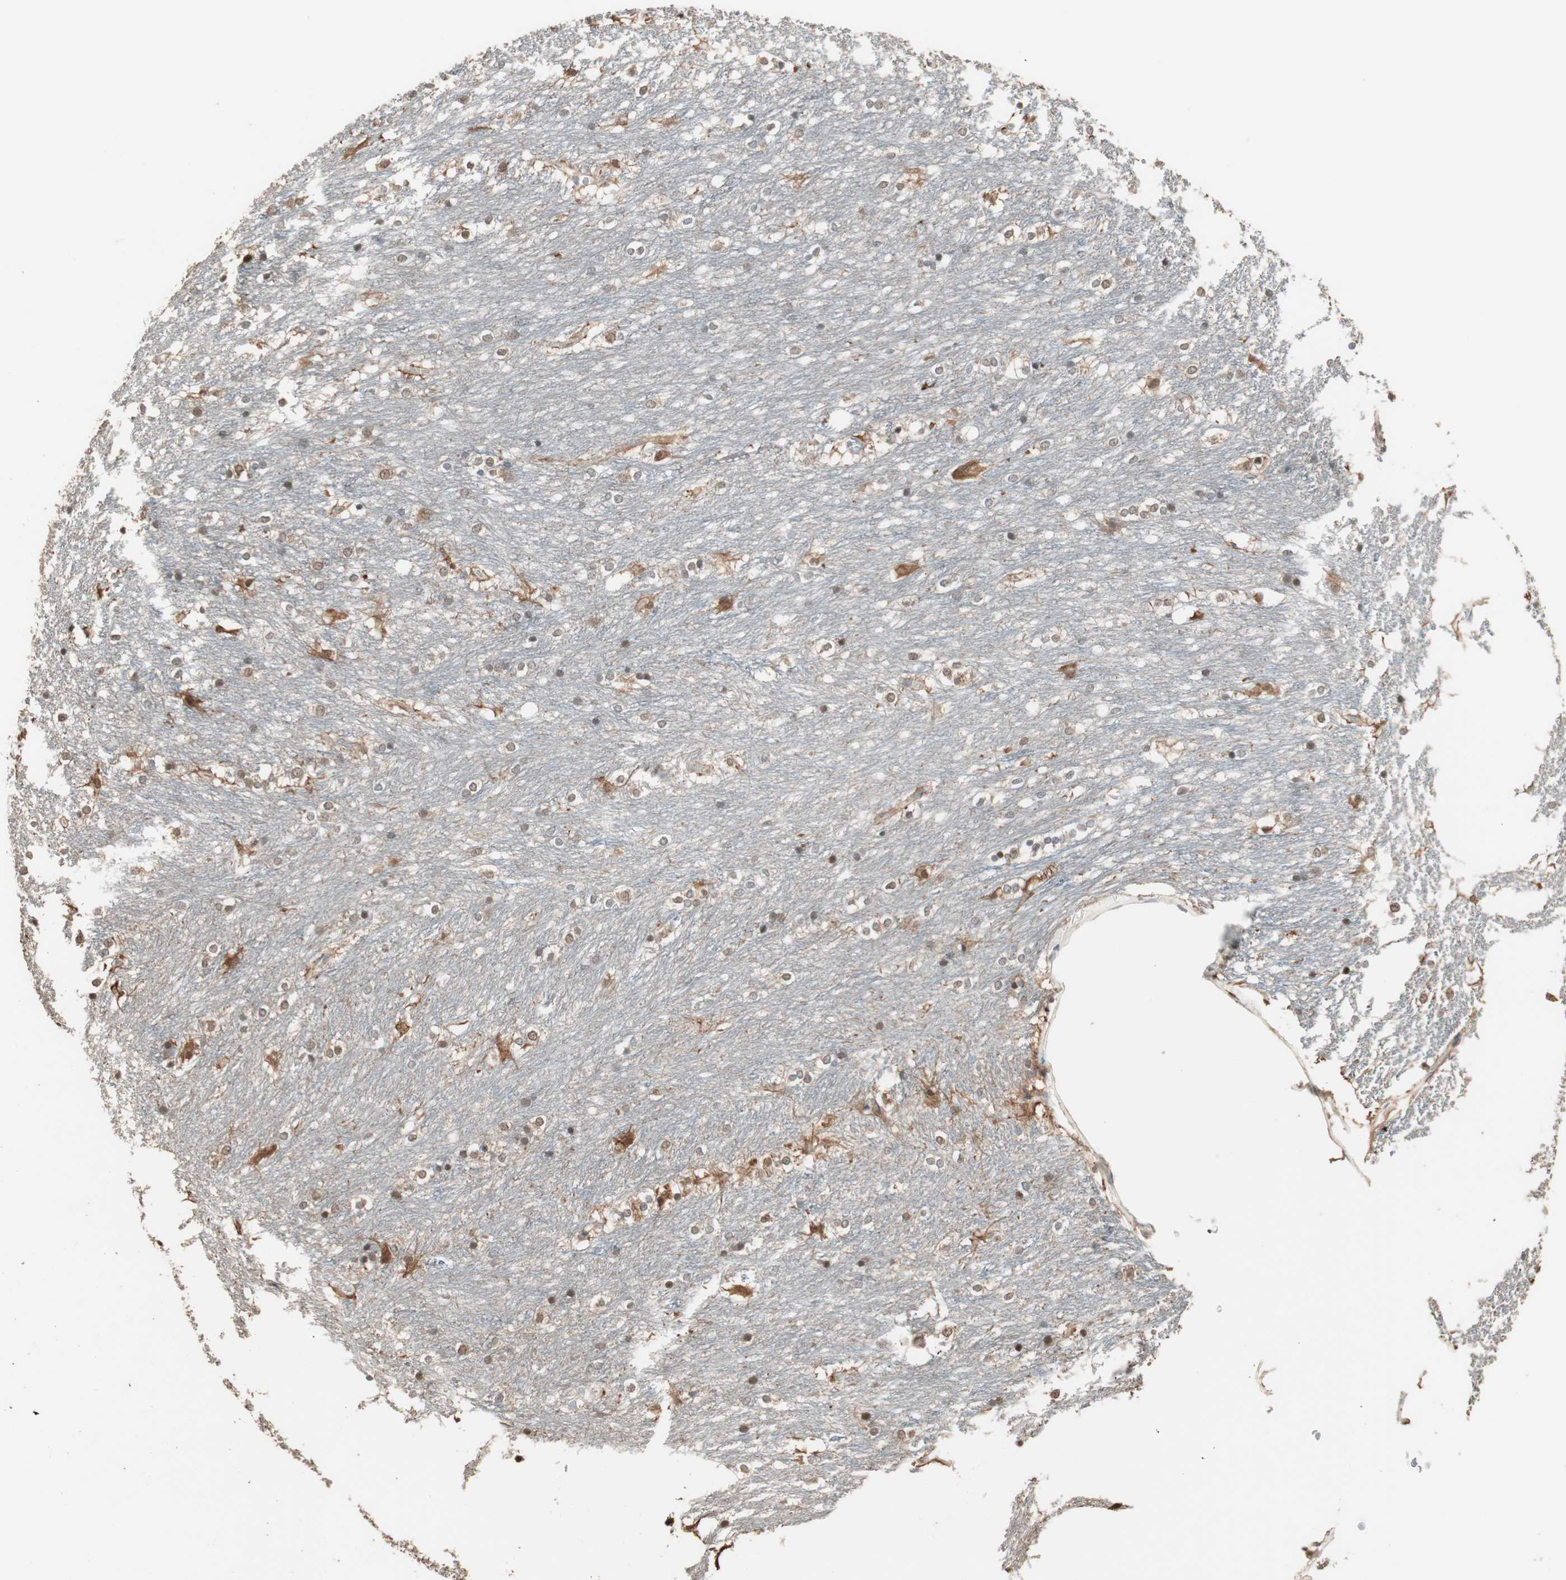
{"staining": {"intensity": "moderate", "quantity": "25%-75%", "location": "cytoplasmic/membranous,nuclear"}, "tissue": "caudate", "cell_type": "Glial cells", "image_type": "normal", "snomed": [{"axis": "morphology", "description": "Normal tissue, NOS"}, {"axis": "topography", "description": "Lateral ventricle wall"}], "caption": "Unremarkable caudate demonstrates moderate cytoplasmic/membranous,nuclear expression in approximately 25%-75% of glial cells The protein is shown in brown color, while the nuclei are stained blue..", "gene": "PDZK1", "patient": {"sex": "female", "age": 19}}